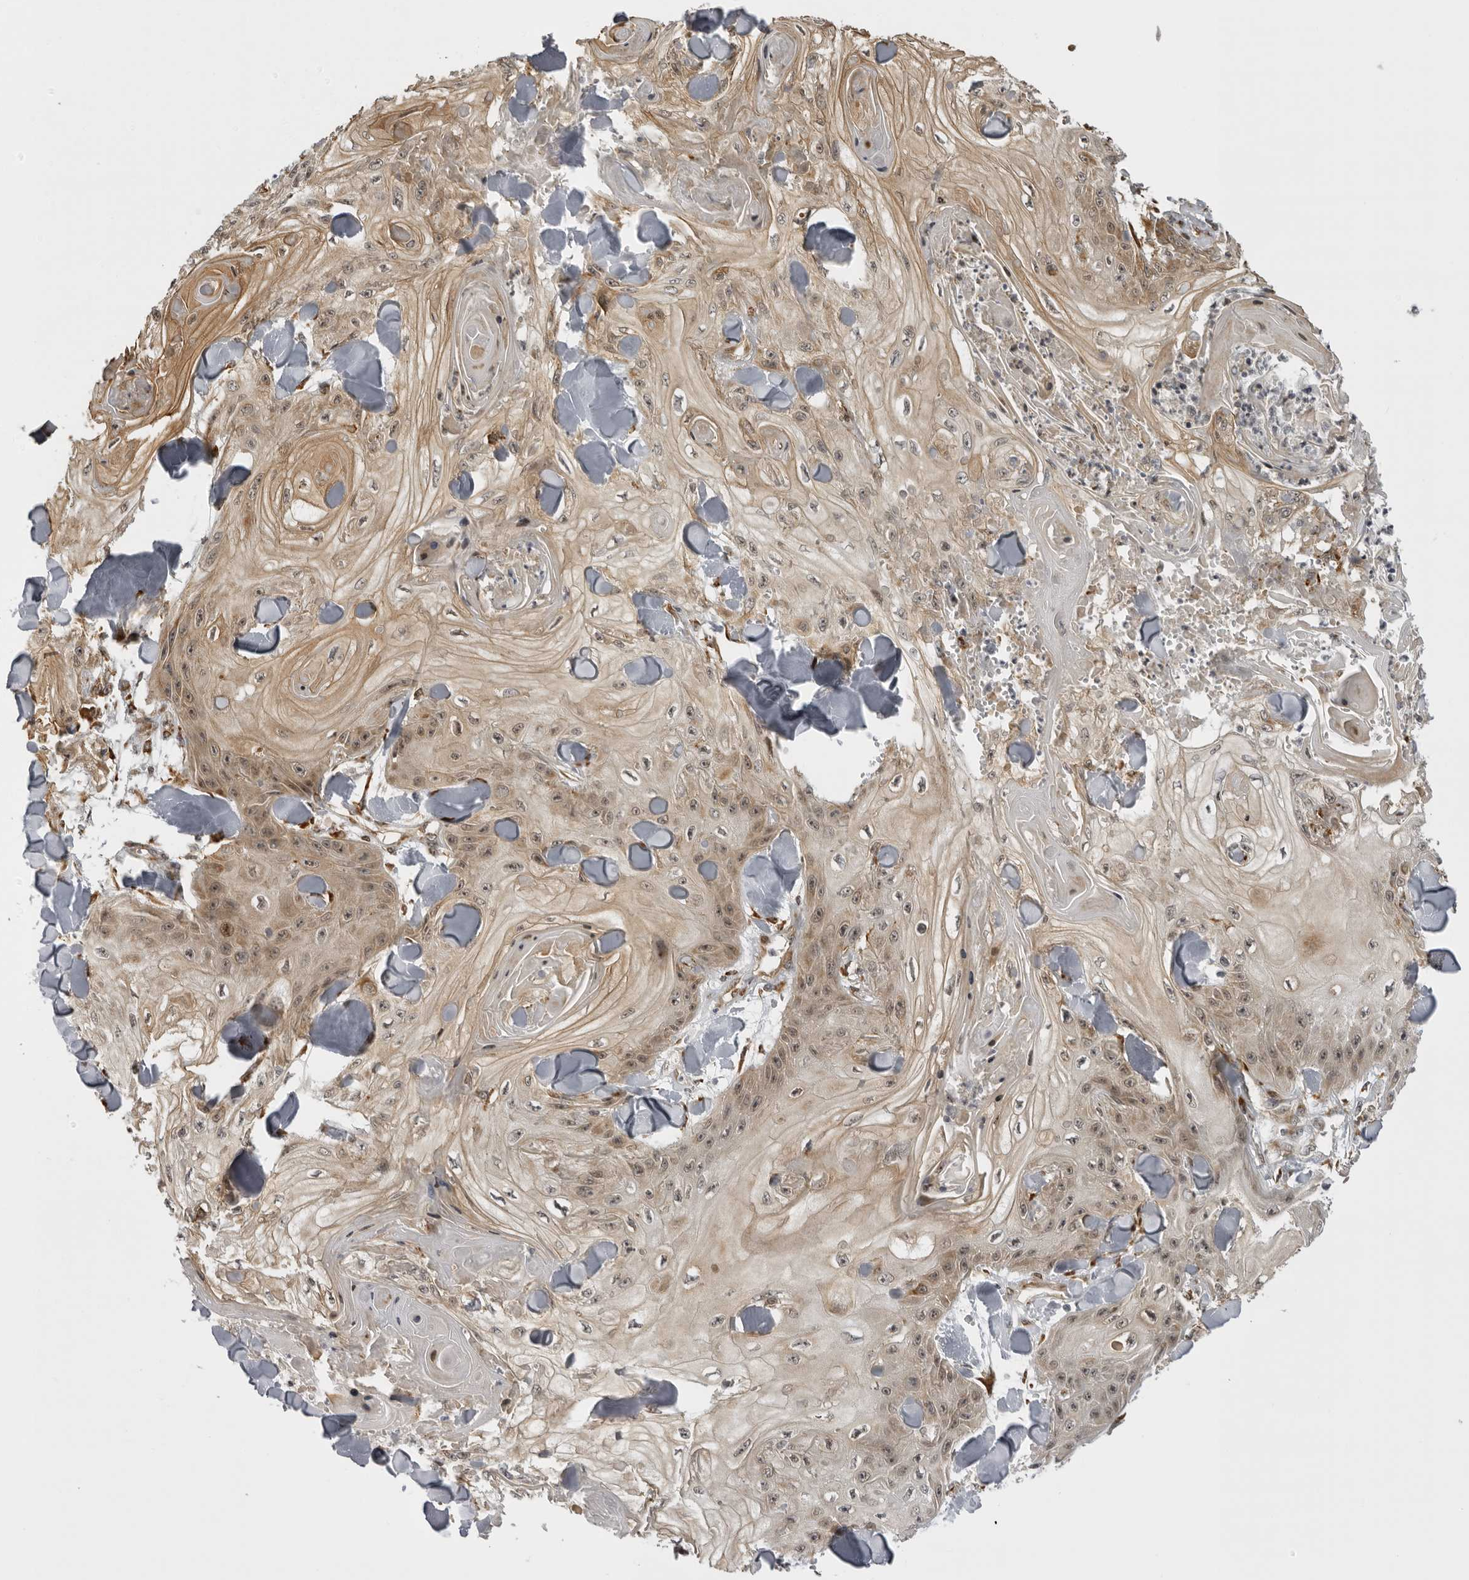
{"staining": {"intensity": "weak", "quantity": "25%-75%", "location": "cytoplasmic/membranous,nuclear"}, "tissue": "skin cancer", "cell_type": "Tumor cells", "image_type": "cancer", "snomed": [{"axis": "morphology", "description": "Squamous cell carcinoma, NOS"}, {"axis": "topography", "description": "Skin"}], "caption": "Protein expression by immunohistochemistry shows weak cytoplasmic/membranous and nuclear expression in about 25%-75% of tumor cells in skin squamous cell carcinoma.", "gene": "DNAH14", "patient": {"sex": "male", "age": 74}}